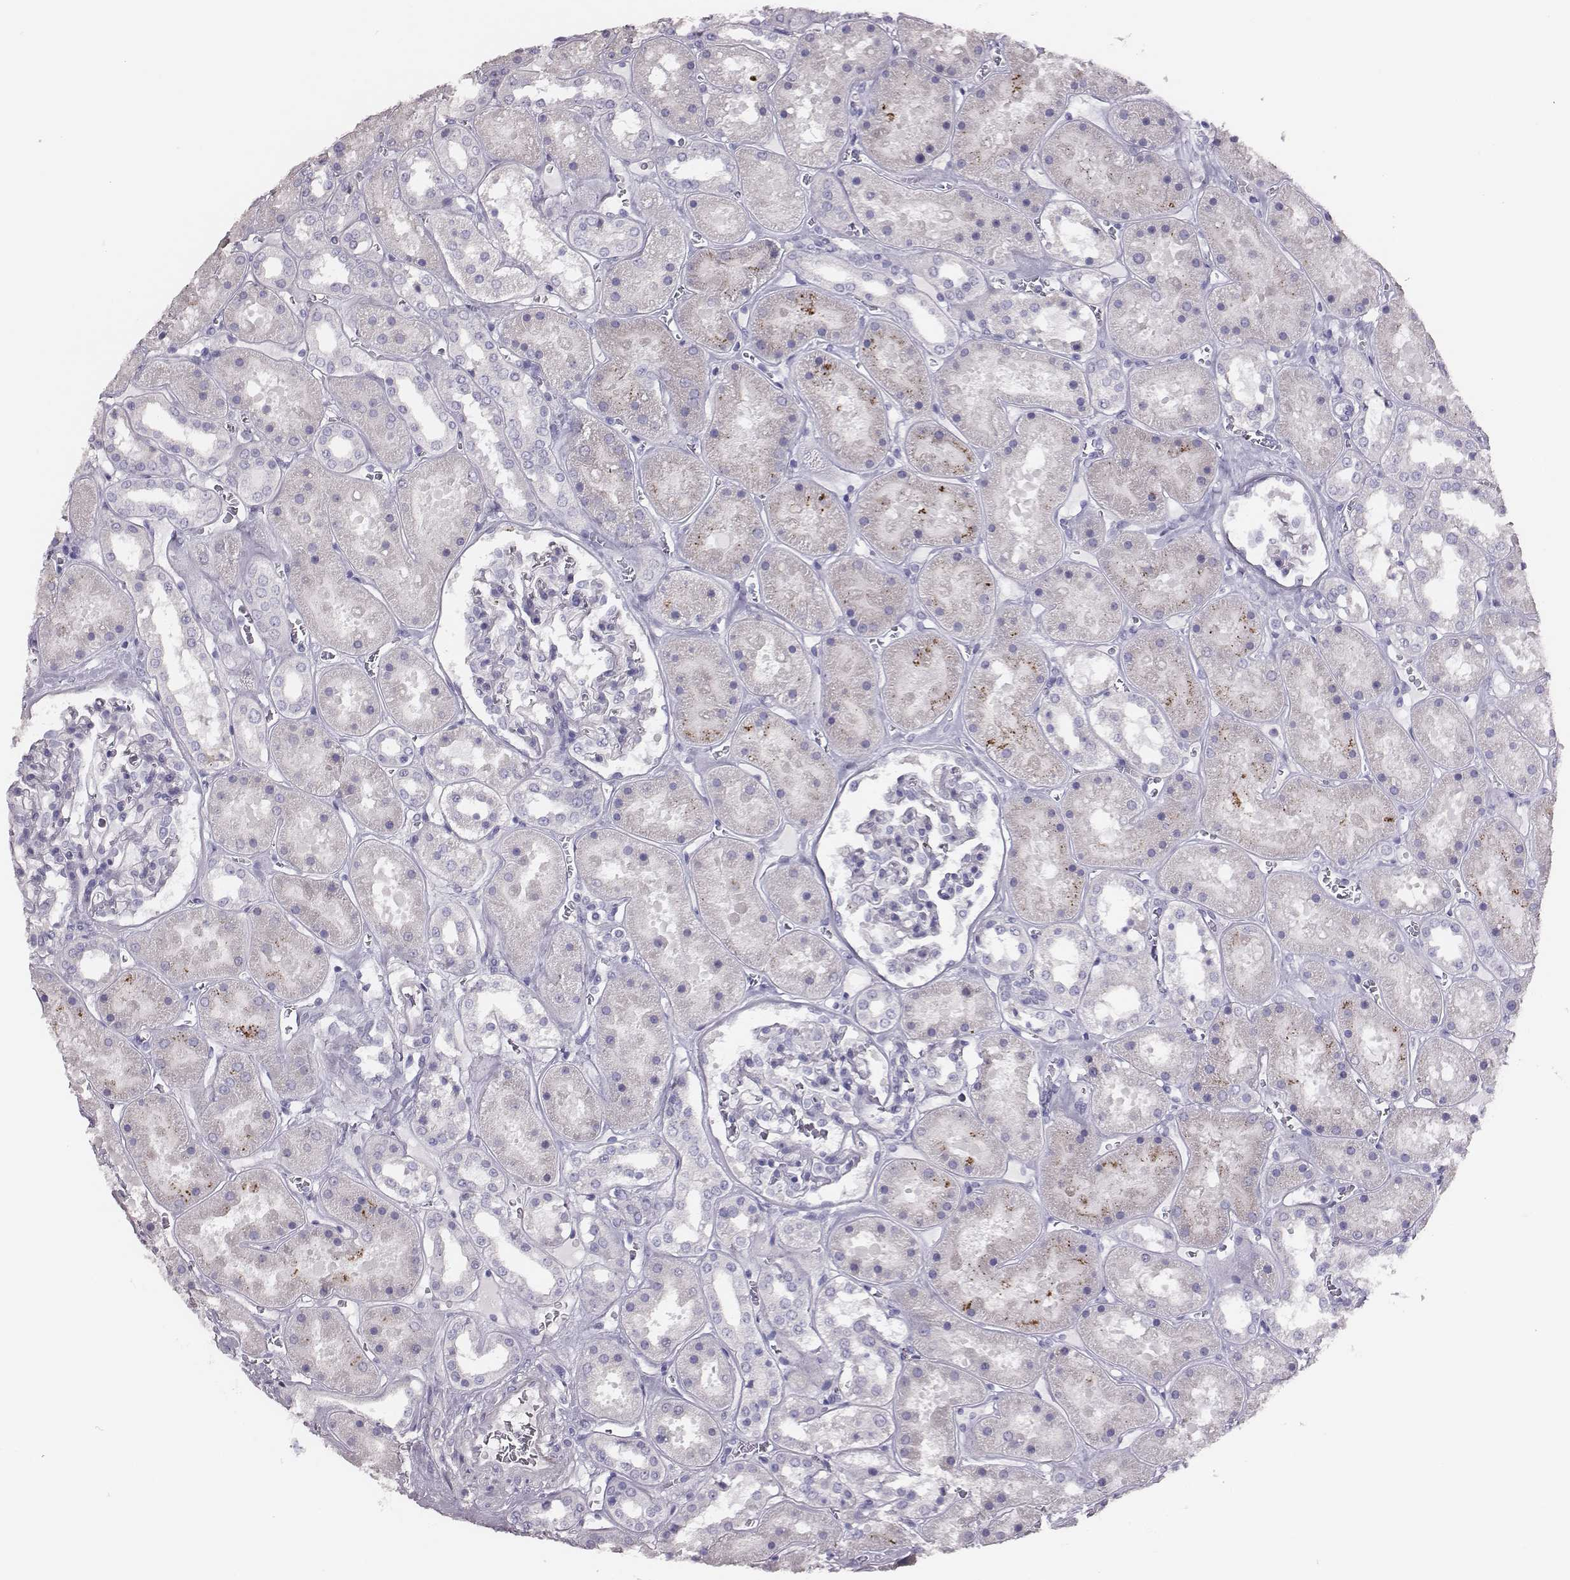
{"staining": {"intensity": "negative", "quantity": "none", "location": "none"}, "tissue": "kidney", "cell_type": "Cells in glomeruli", "image_type": "normal", "snomed": [{"axis": "morphology", "description": "Normal tissue, NOS"}, {"axis": "topography", "description": "Kidney"}], "caption": "Cells in glomeruli are negative for brown protein staining in unremarkable kidney. (Immunohistochemistry (ihc), brightfield microscopy, high magnification).", "gene": "P2RY10", "patient": {"sex": "female", "age": 41}}